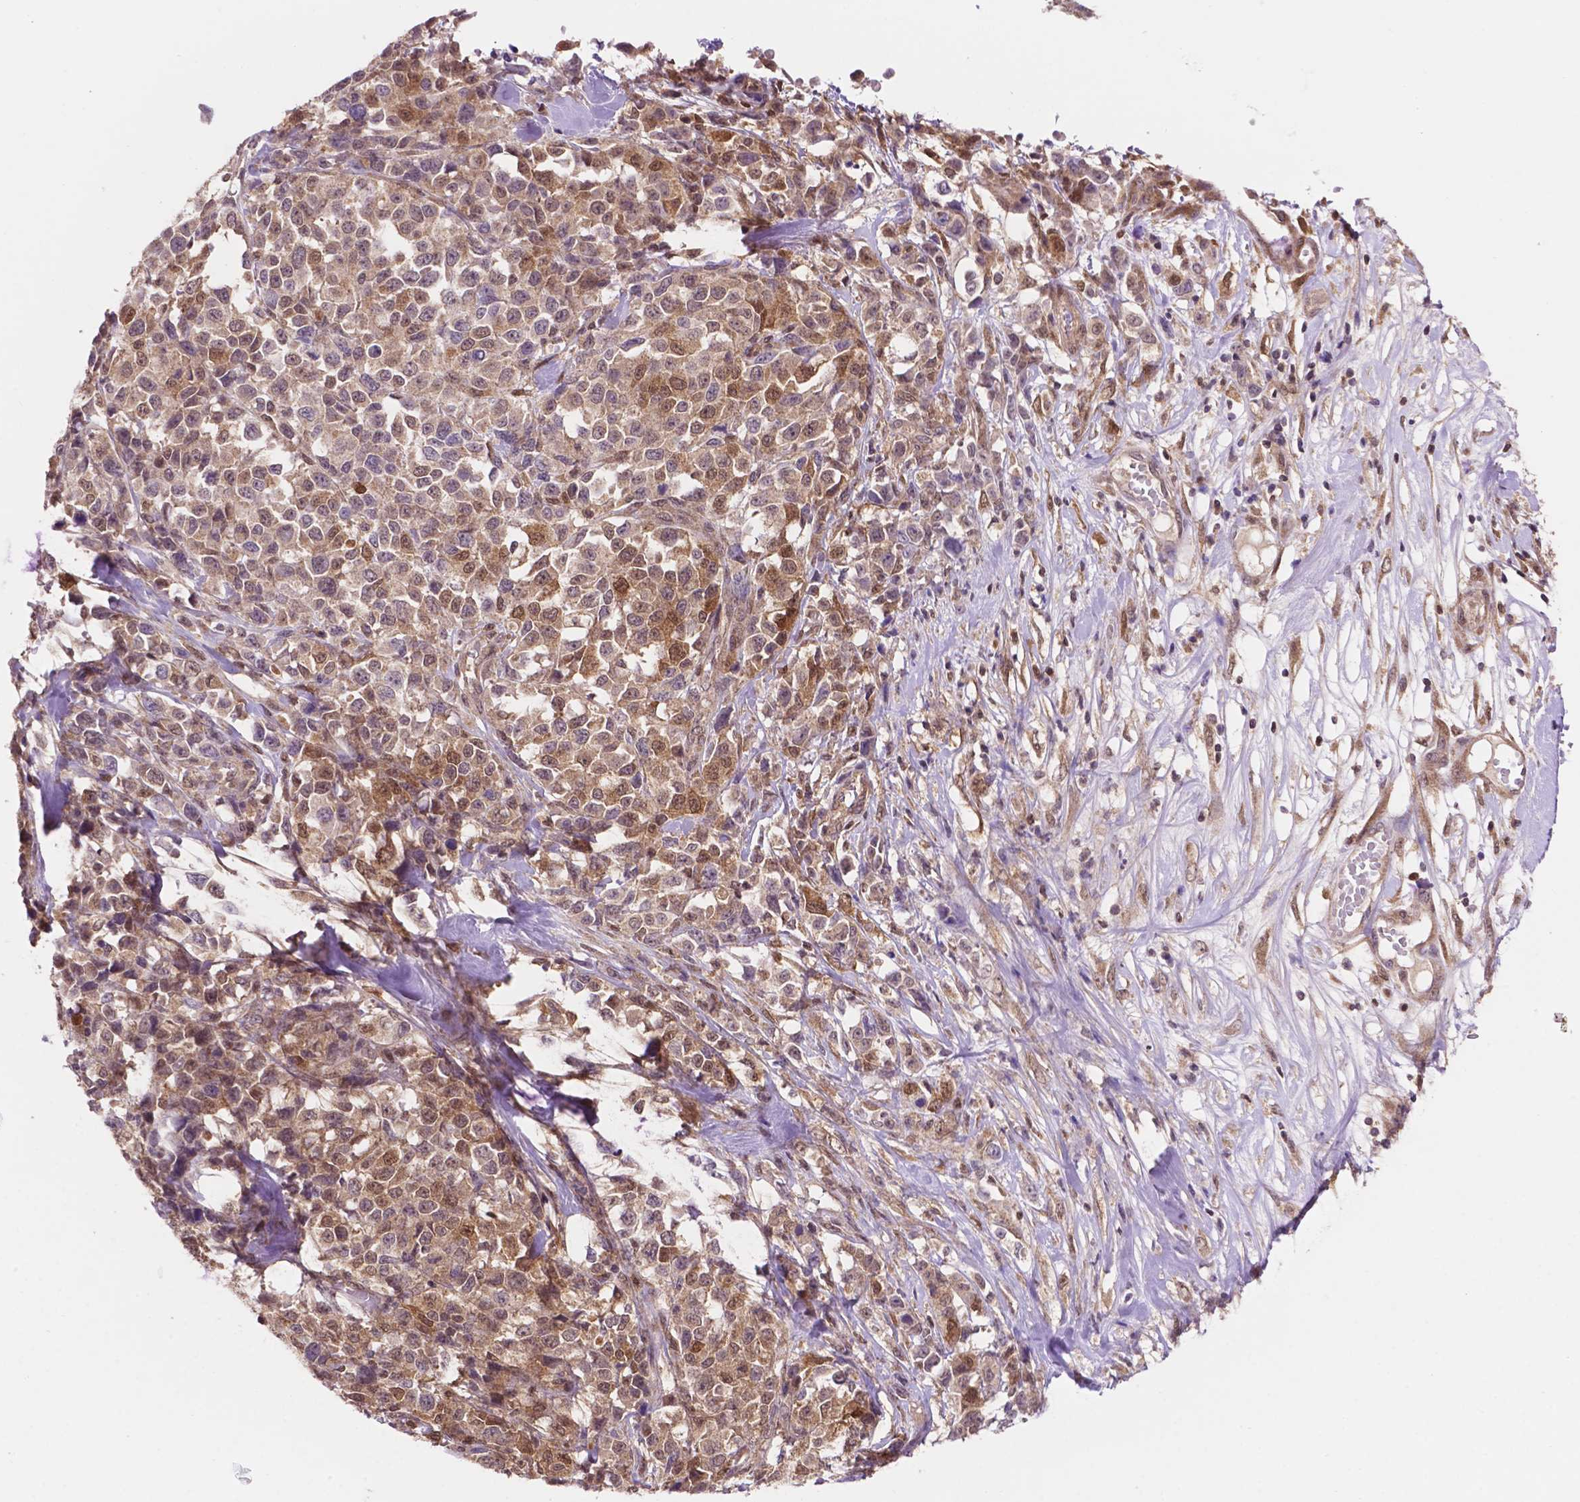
{"staining": {"intensity": "moderate", "quantity": ">75%", "location": "cytoplasmic/membranous,nuclear"}, "tissue": "melanoma", "cell_type": "Tumor cells", "image_type": "cancer", "snomed": [{"axis": "morphology", "description": "Malignant melanoma, Metastatic site"}, {"axis": "topography", "description": "Skin"}], "caption": "Immunohistochemical staining of malignant melanoma (metastatic site) reveals moderate cytoplasmic/membranous and nuclear protein positivity in approximately >75% of tumor cells.", "gene": "UBE2L6", "patient": {"sex": "male", "age": 84}}